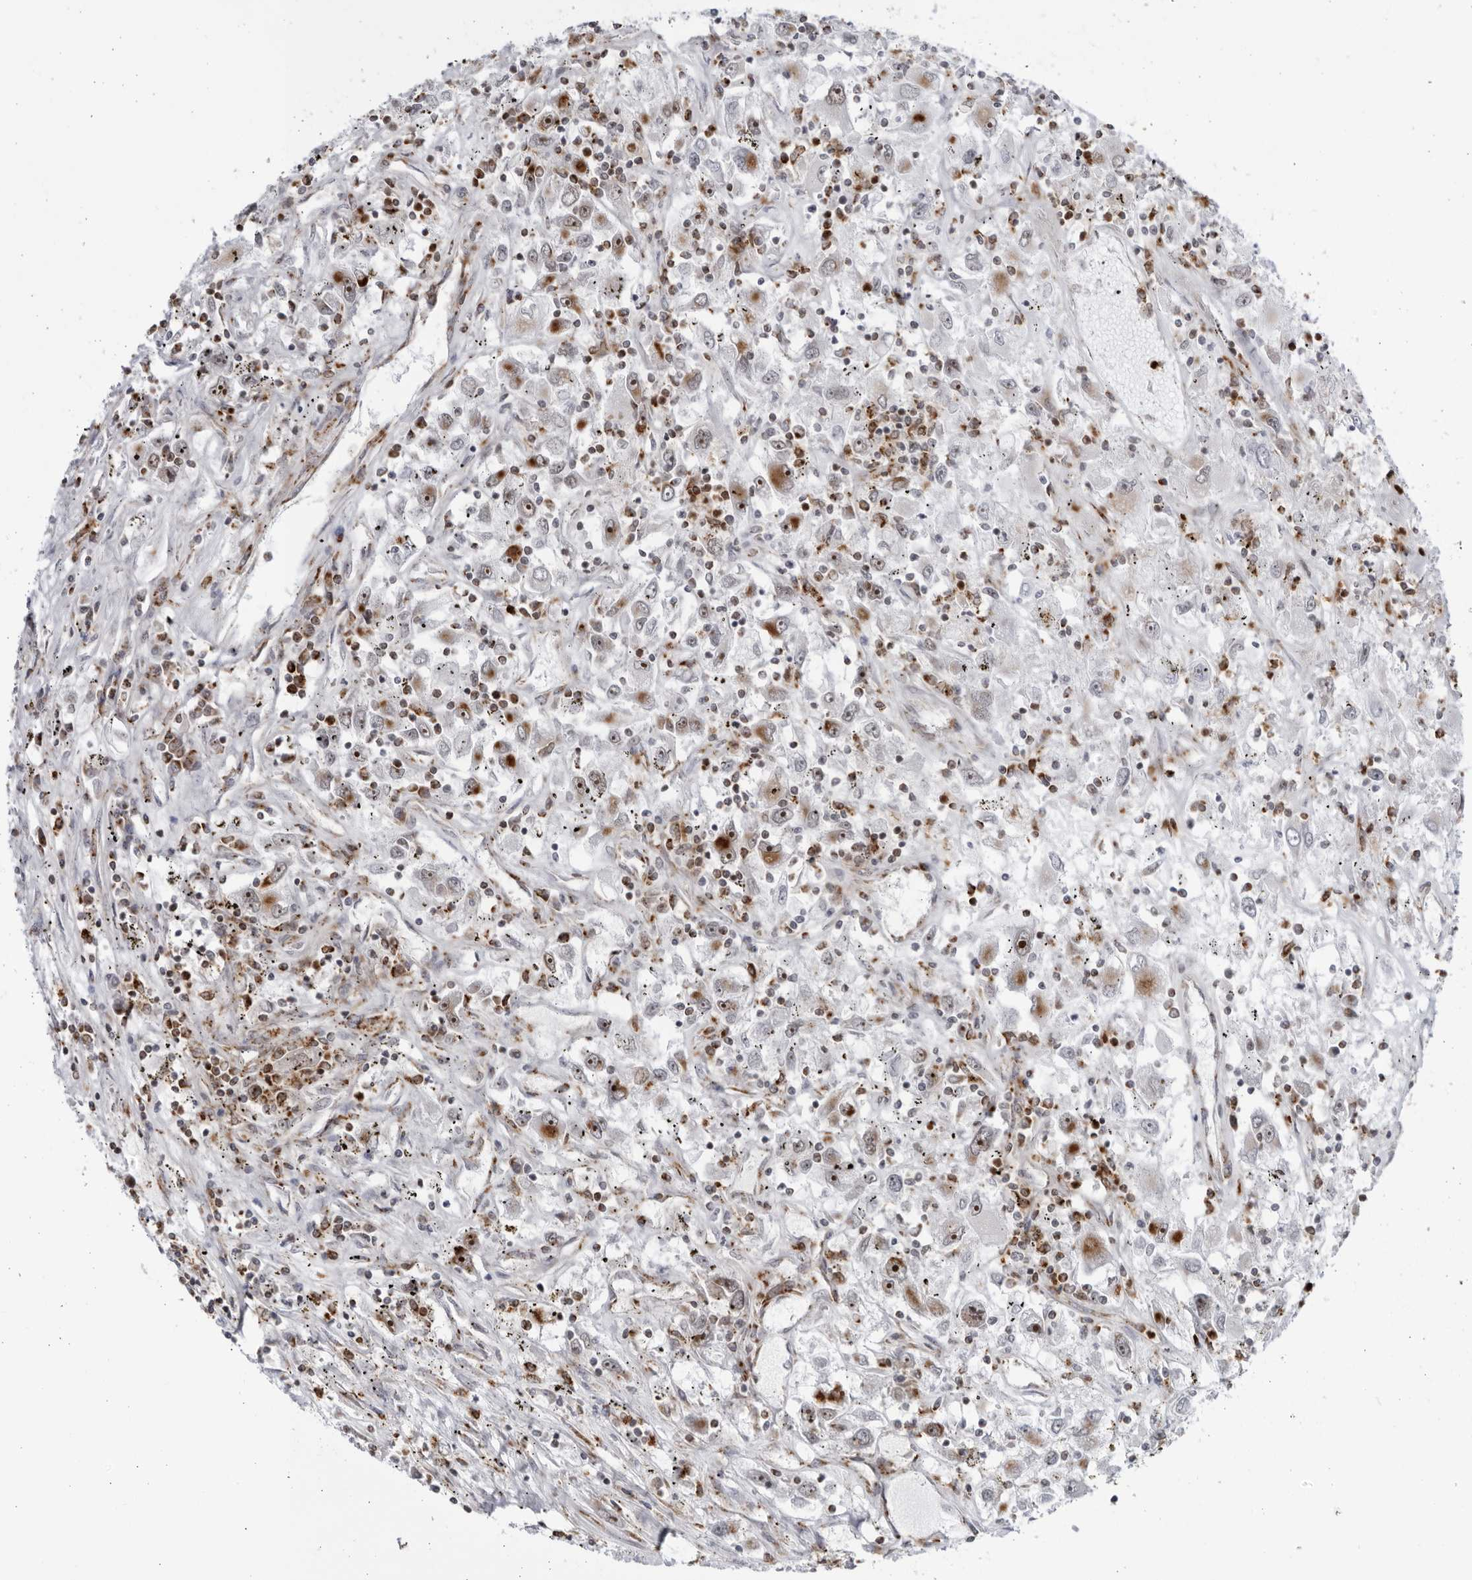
{"staining": {"intensity": "moderate", "quantity": "25%-75%", "location": "cytoplasmic/membranous,nuclear"}, "tissue": "renal cancer", "cell_type": "Tumor cells", "image_type": "cancer", "snomed": [{"axis": "morphology", "description": "Adenocarcinoma, NOS"}, {"axis": "topography", "description": "Kidney"}], "caption": "Immunohistochemistry photomicrograph of neoplastic tissue: renal adenocarcinoma stained using IHC shows medium levels of moderate protein expression localized specifically in the cytoplasmic/membranous and nuclear of tumor cells, appearing as a cytoplasmic/membranous and nuclear brown color.", "gene": "RBM34", "patient": {"sex": "female", "age": 52}}